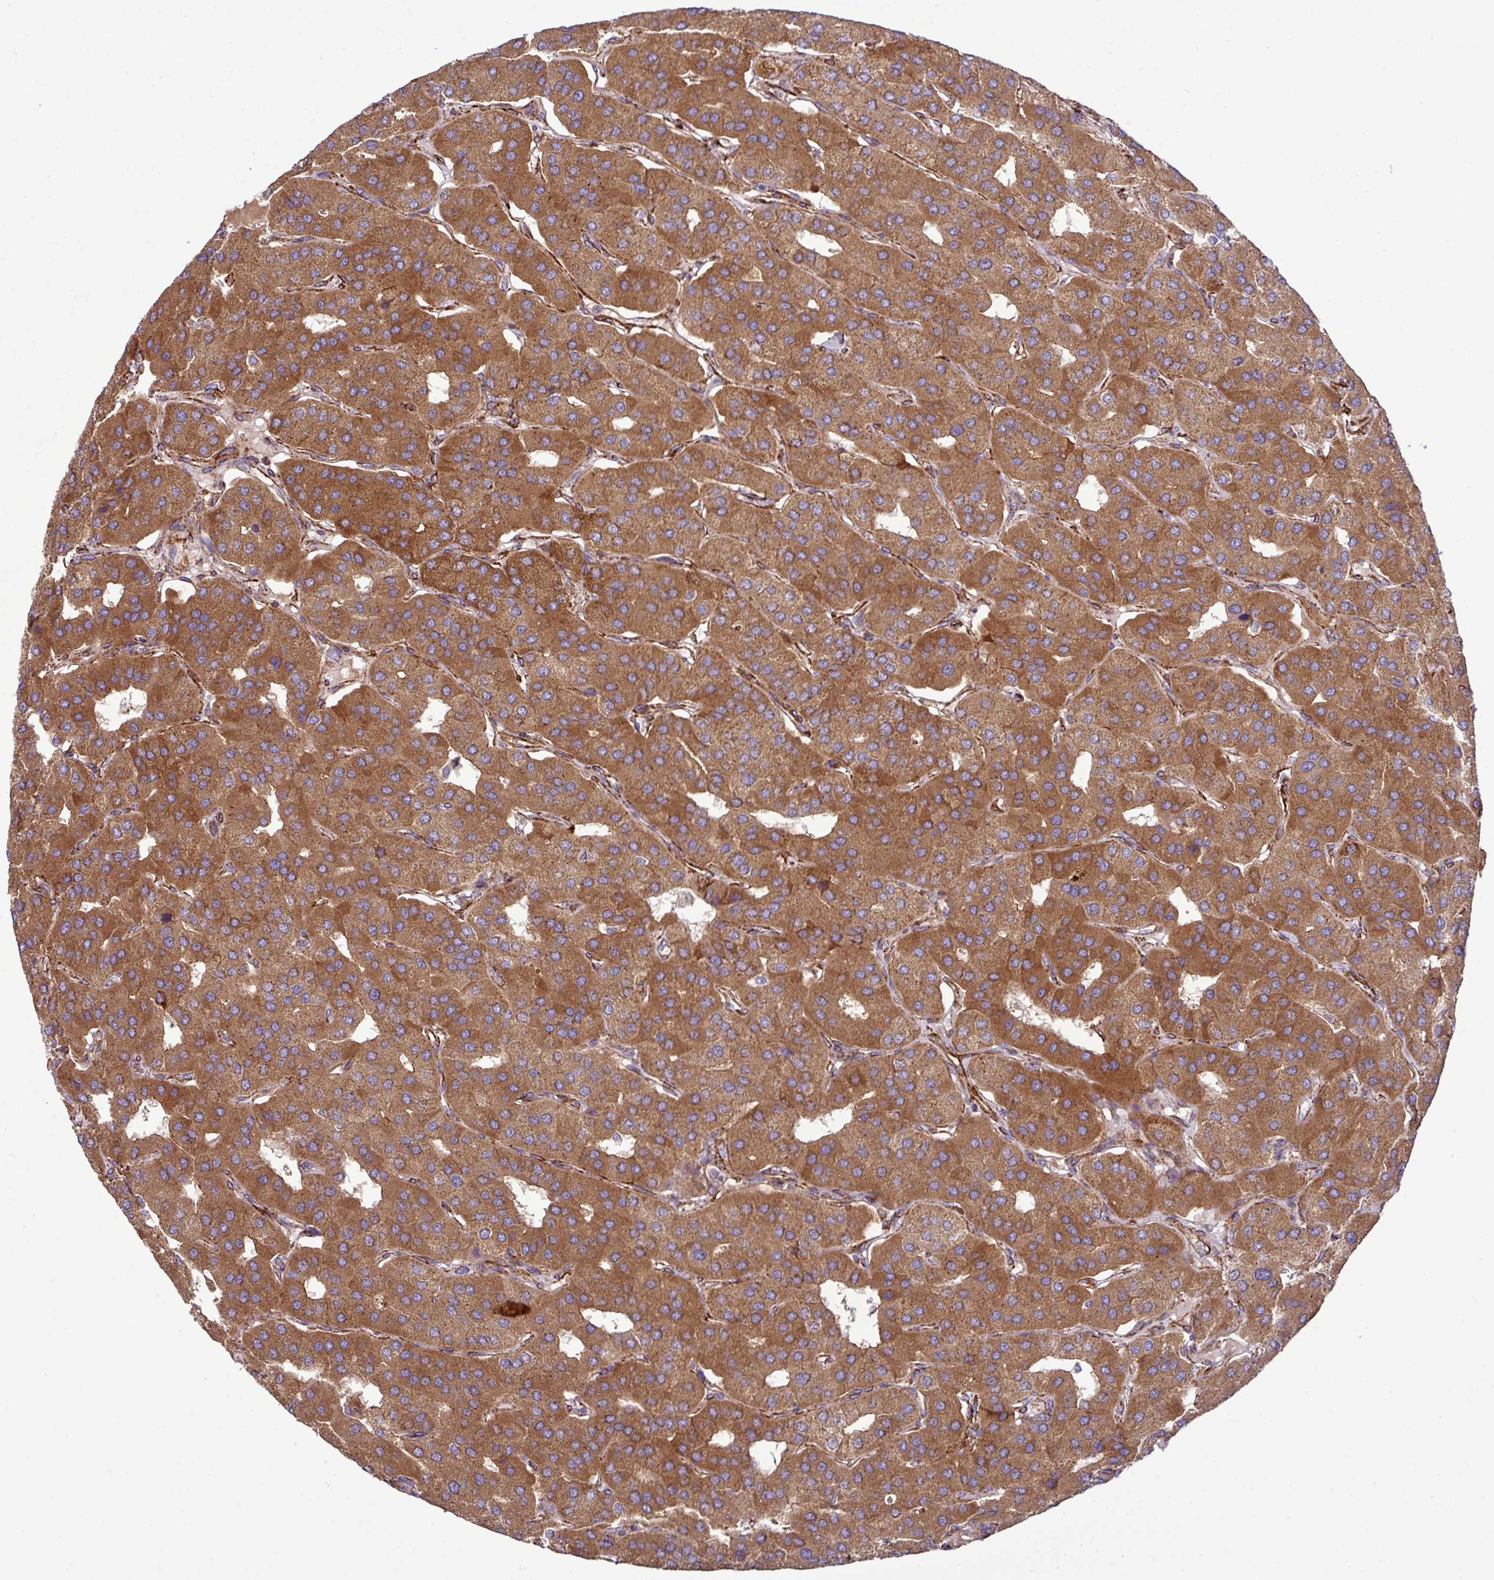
{"staining": {"intensity": "moderate", "quantity": ">75%", "location": "cytoplasmic/membranous"}, "tissue": "parathyroid gland", "cell_type": "Glandular cells", "image_type": "normal", "snomed": [{"axis": "morphology", "description": "Normal tissue, NOS"}, {"axis": "morphology", "description": "Adenoma, NOS"}, {"axis": "topography", "description": "Parathyroid gland"}], "caption": "The micrograph exhibits a brown stain indicating the presence of a protein in the cytoplasmic/membranous of glandular cells in parathyroid gland. (IHC, brightfield microscopy, high magnification).", "gene": "FAM47E", "patient": {"sex": "female", "age": 86}}